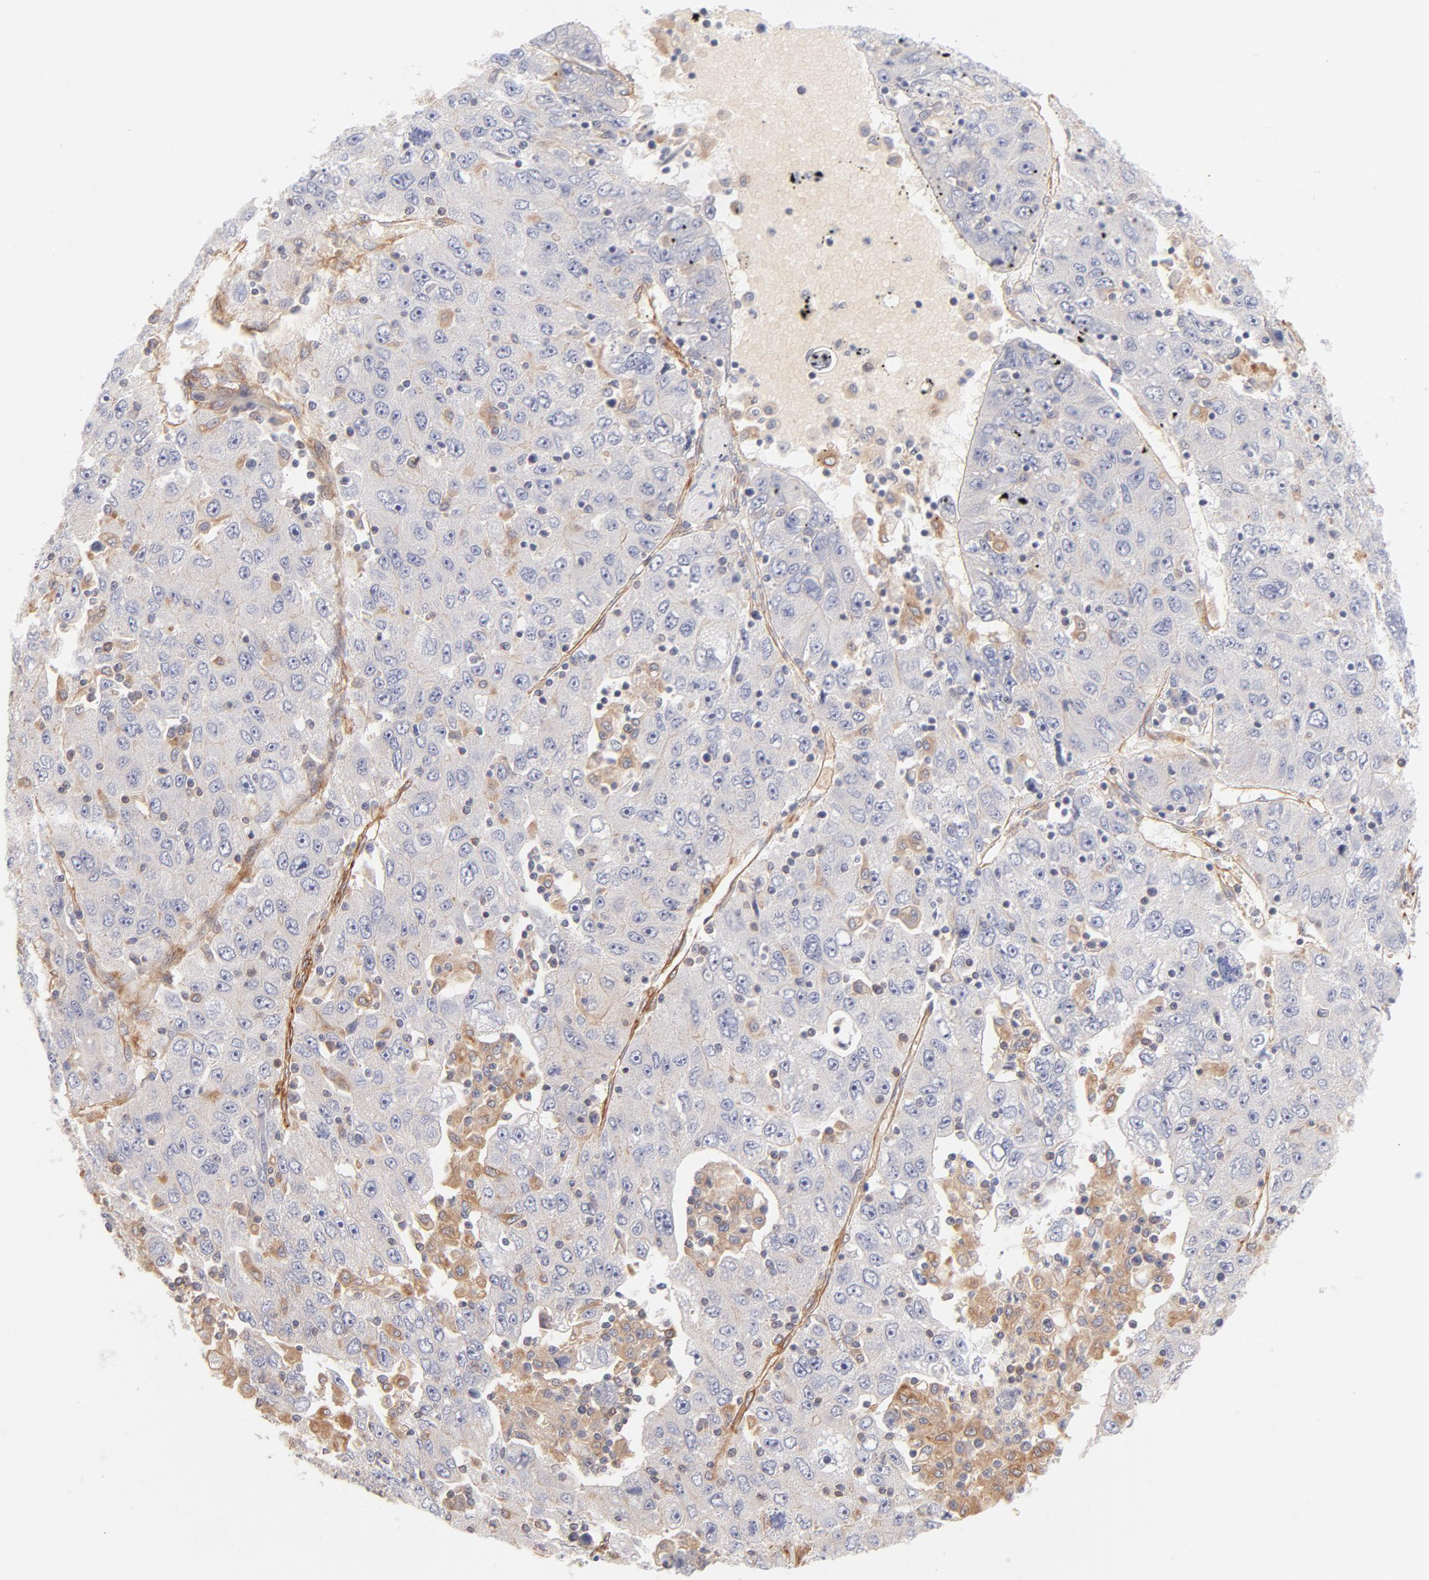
{"staining": {"intensity": "weak", "quantity": "<25%", "location": "cytoplasmic/membranous"}, "tissue": "liver cancer", "cell_type": "Tumor cells", "image_type": "cancer", "snomed": [{"axis": "morphology", "description": "Carcinoma, Hepatocellular, NOS"}, {"axis": "topography", "description": "Liver"}], "caption": "Tumor cells are negative for brown protein staining in liver cancer. Brightfield microscopy of IHC stained with DAB (brown) and hematoxylin (blue), captured at high magnification.", "gene": "LDLRAP1", "patient": {"sex": "male", "age": 49}}